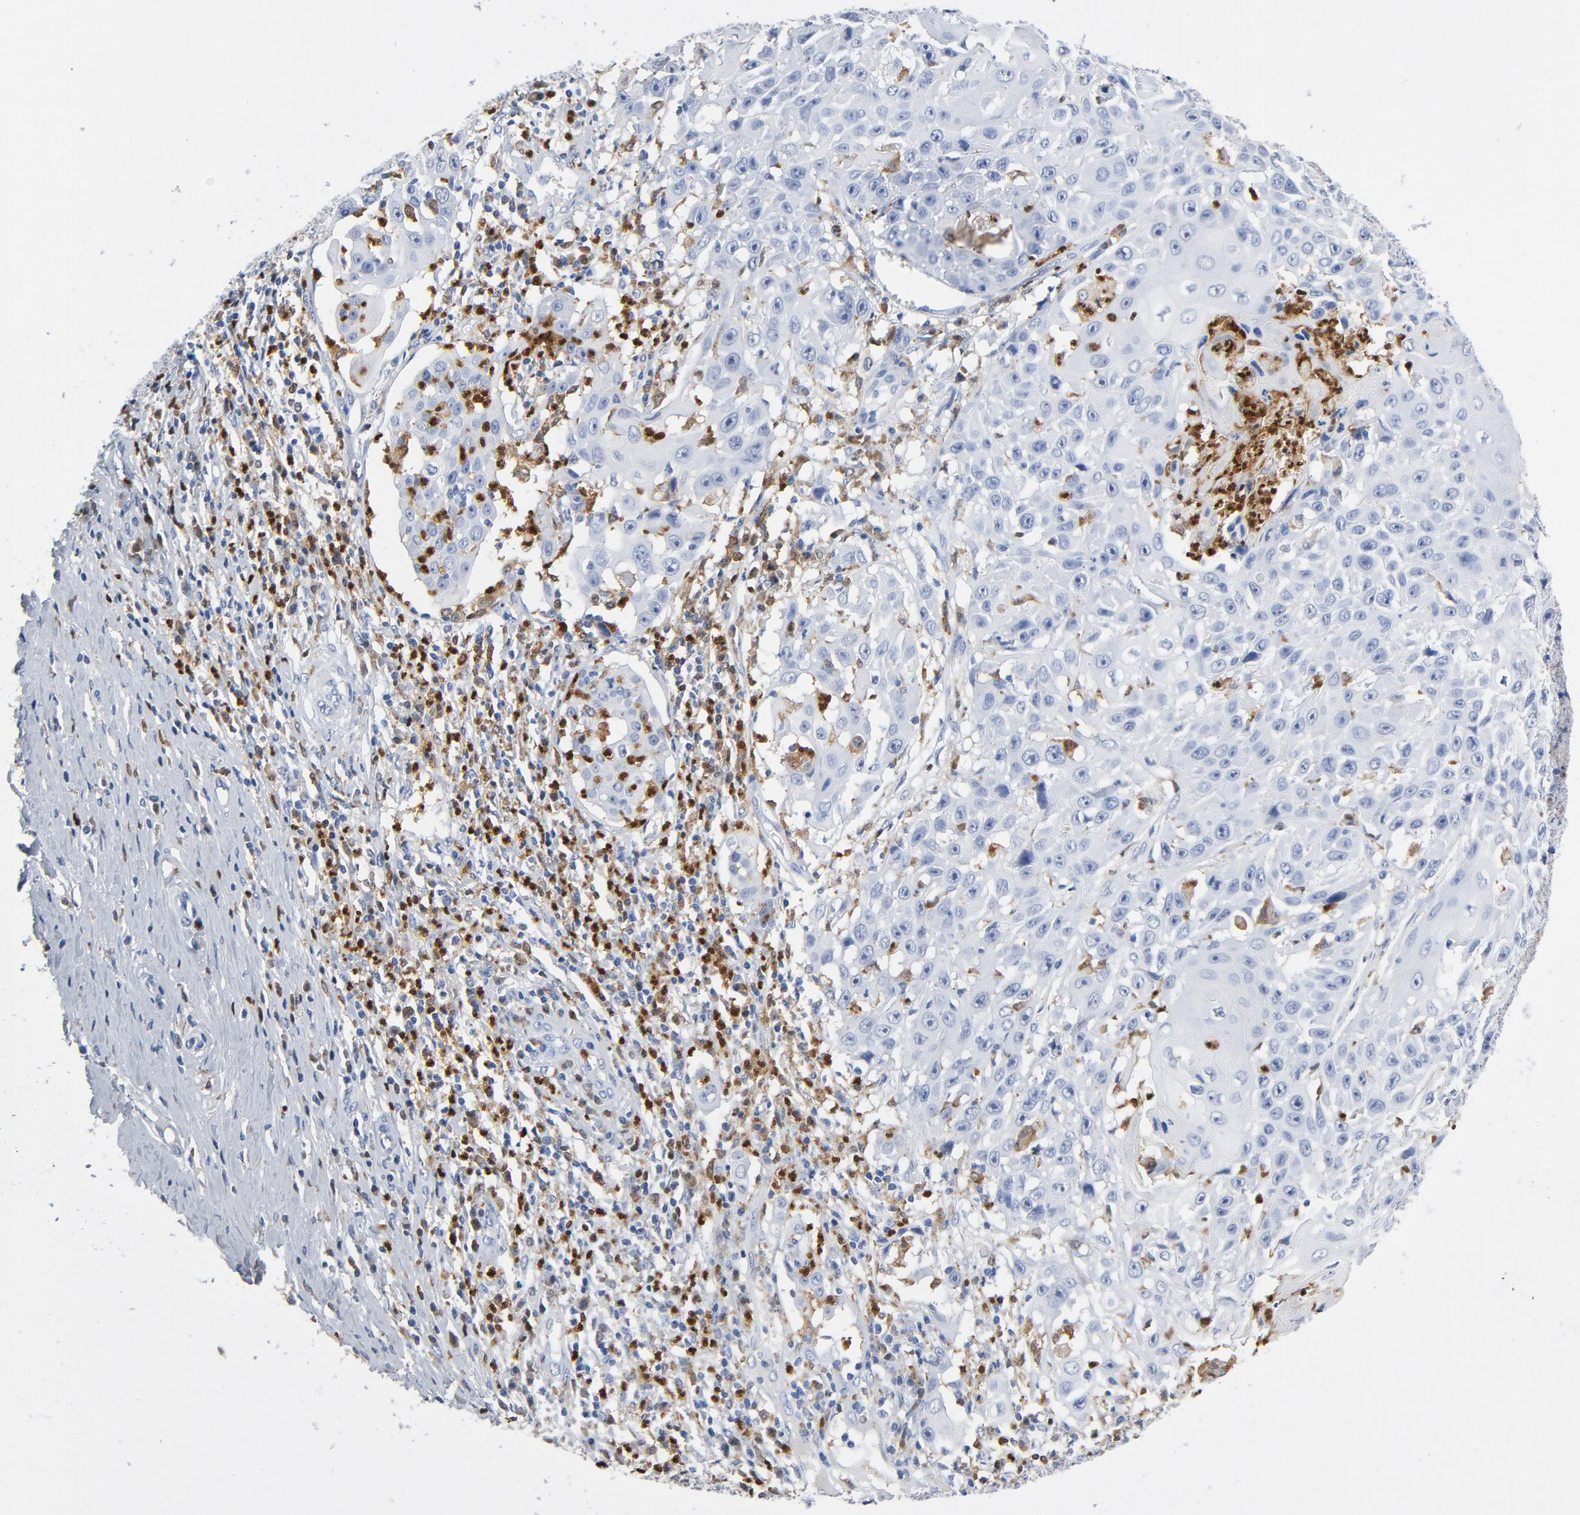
{"staining": {"intensity": "negative", "quantity": "none", "location": "none"}, "tissue": "cervical cancer", "cell_type": "Tumor cells", "image_type": "cancer", "snomed": [{"axis": "morphology", "description": "Squamous cell carcinoma, NOS"}, {"axis": "topography", "description": "Cervix"}], "caption": "IHC micrograph of neoplastic tissue: human cervical cancer (squamous cell carcinoma) stained with DAB (3,3'-diaminobenzidine) demonstrates no significant protein expression in tumor cells. The staining is performed using DAB brown chromogen with nuclei counter-stained in using hematoxylin.", "gene": "NCF1", "patient": {"sex": "female", "age": 39}}